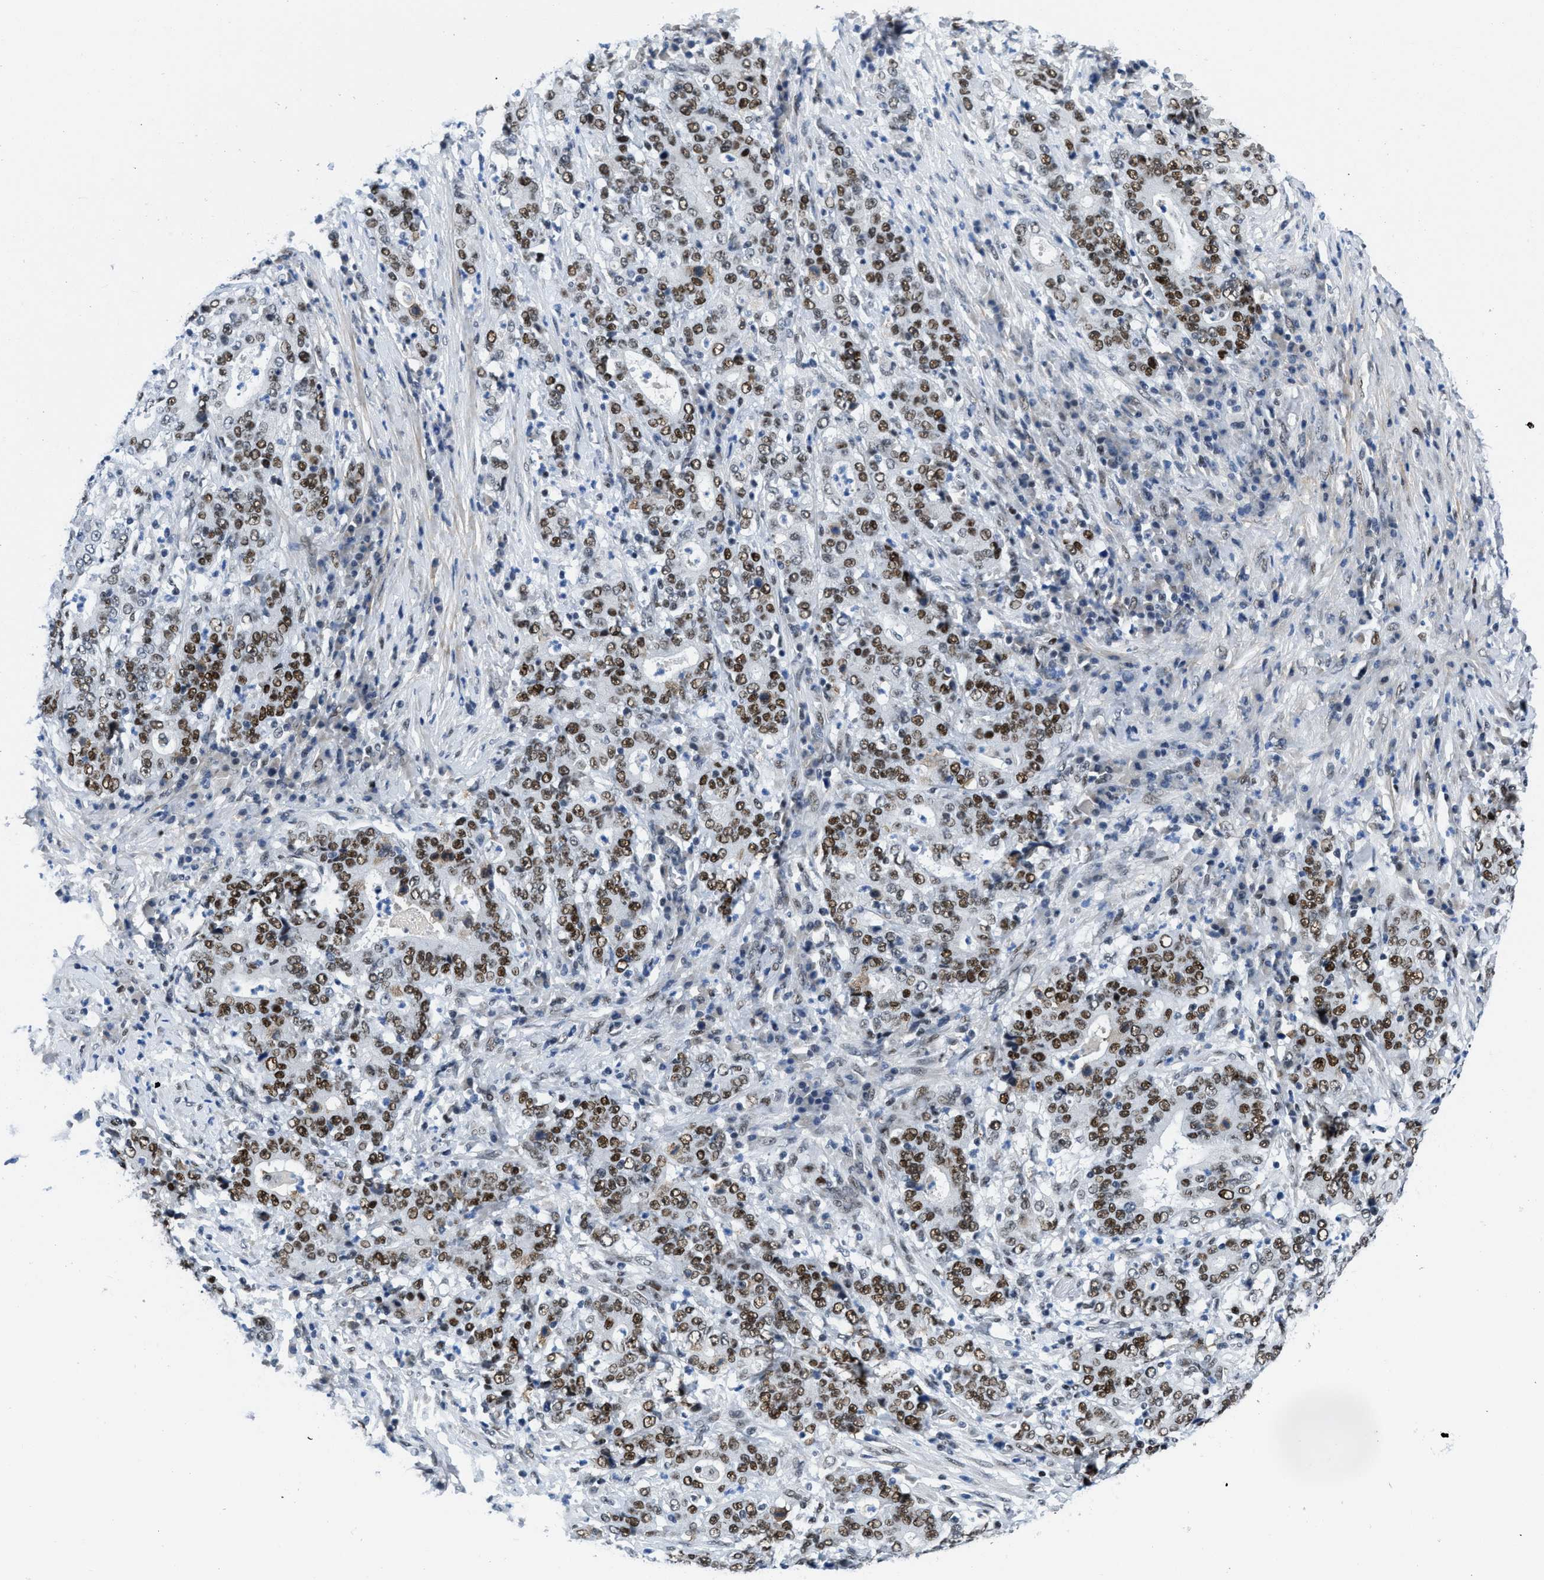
{"staining": {"intensity": "strong", "quantity": ">75%", "location": "nuclear"}, "tissue": "stomach cancer", "cell_type": "Tumor cells", "image_type": "cancer", "snomed": [{"axis": "morphology", "description": "Normal tissue, NOS"}, {"axis": "morphology", "description": "Adenocarcinoma, NOS"}, {"axis": "topography", "description": "Stomach, upper"}, {"axis": "topography", "description": "Stomach"}], "caption": "DAB immunohistochemical staining of stomach cancer exhibits strong nuclear protein expression in about >75% of tumor cells.", "gene": "SMARCAD1", "patient": {"sex": "male", "age": 59}}